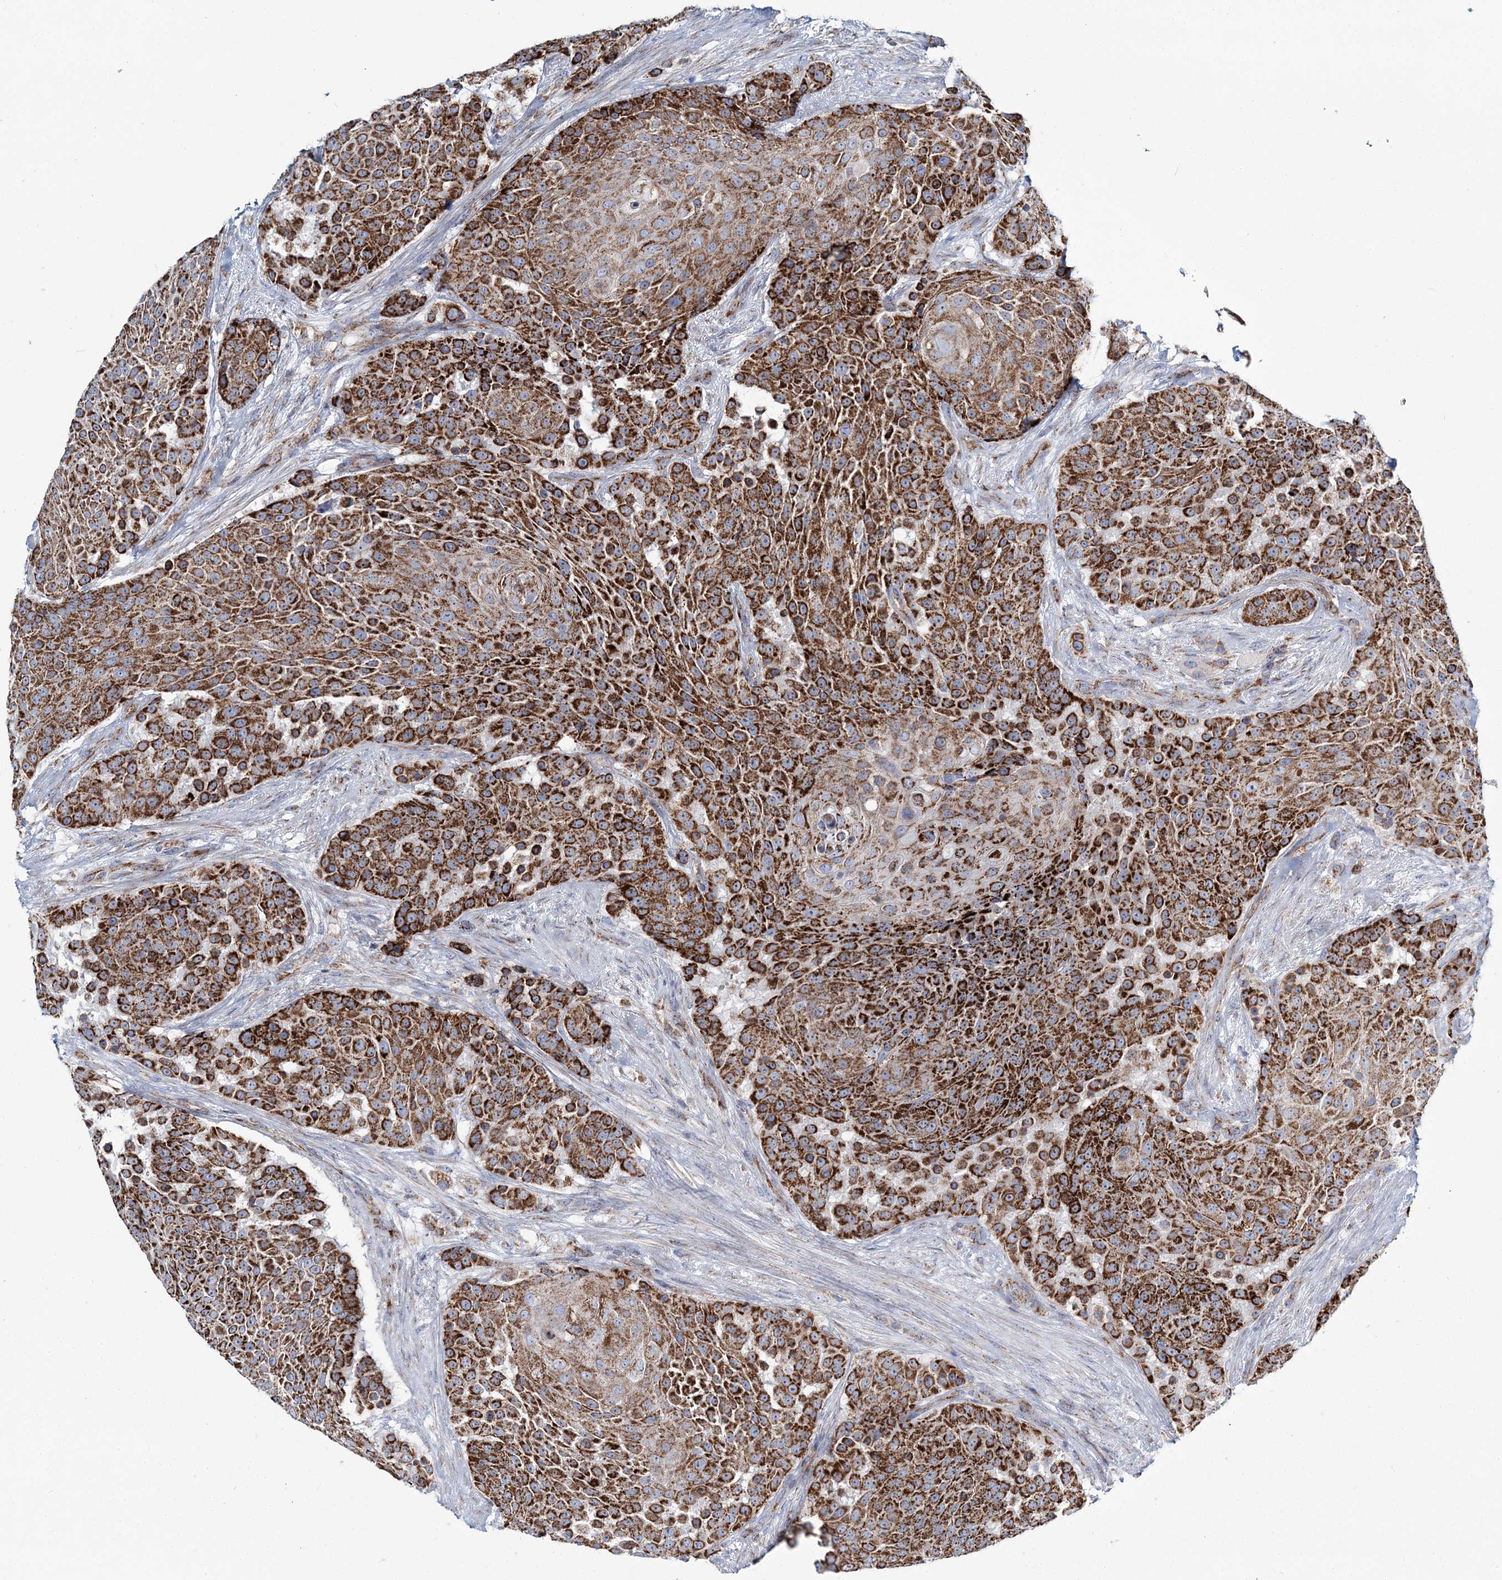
{"staining": {"intensity": "strong", "quantity": ">75%", "location": "cytoplasmic/membranous"}, "tissue": "urothelial cancer", "cell_type": "Tumor cells", "image_type": "cancer", "snomed": [{"axis": "morphology", "description": "Urothelial carcinoma, High grade"}, {"axis": "topography", "description": "Urinary bladder"}], "caption": "An image showing strong cytoplasmic/membranous positivity in approximately >75% of tumor cells in urothelial cancer, as visualized by brown immunohistochemical staining.", "gene": "ARHGAP6", "patient": {"sex": "female", "age": 63}}